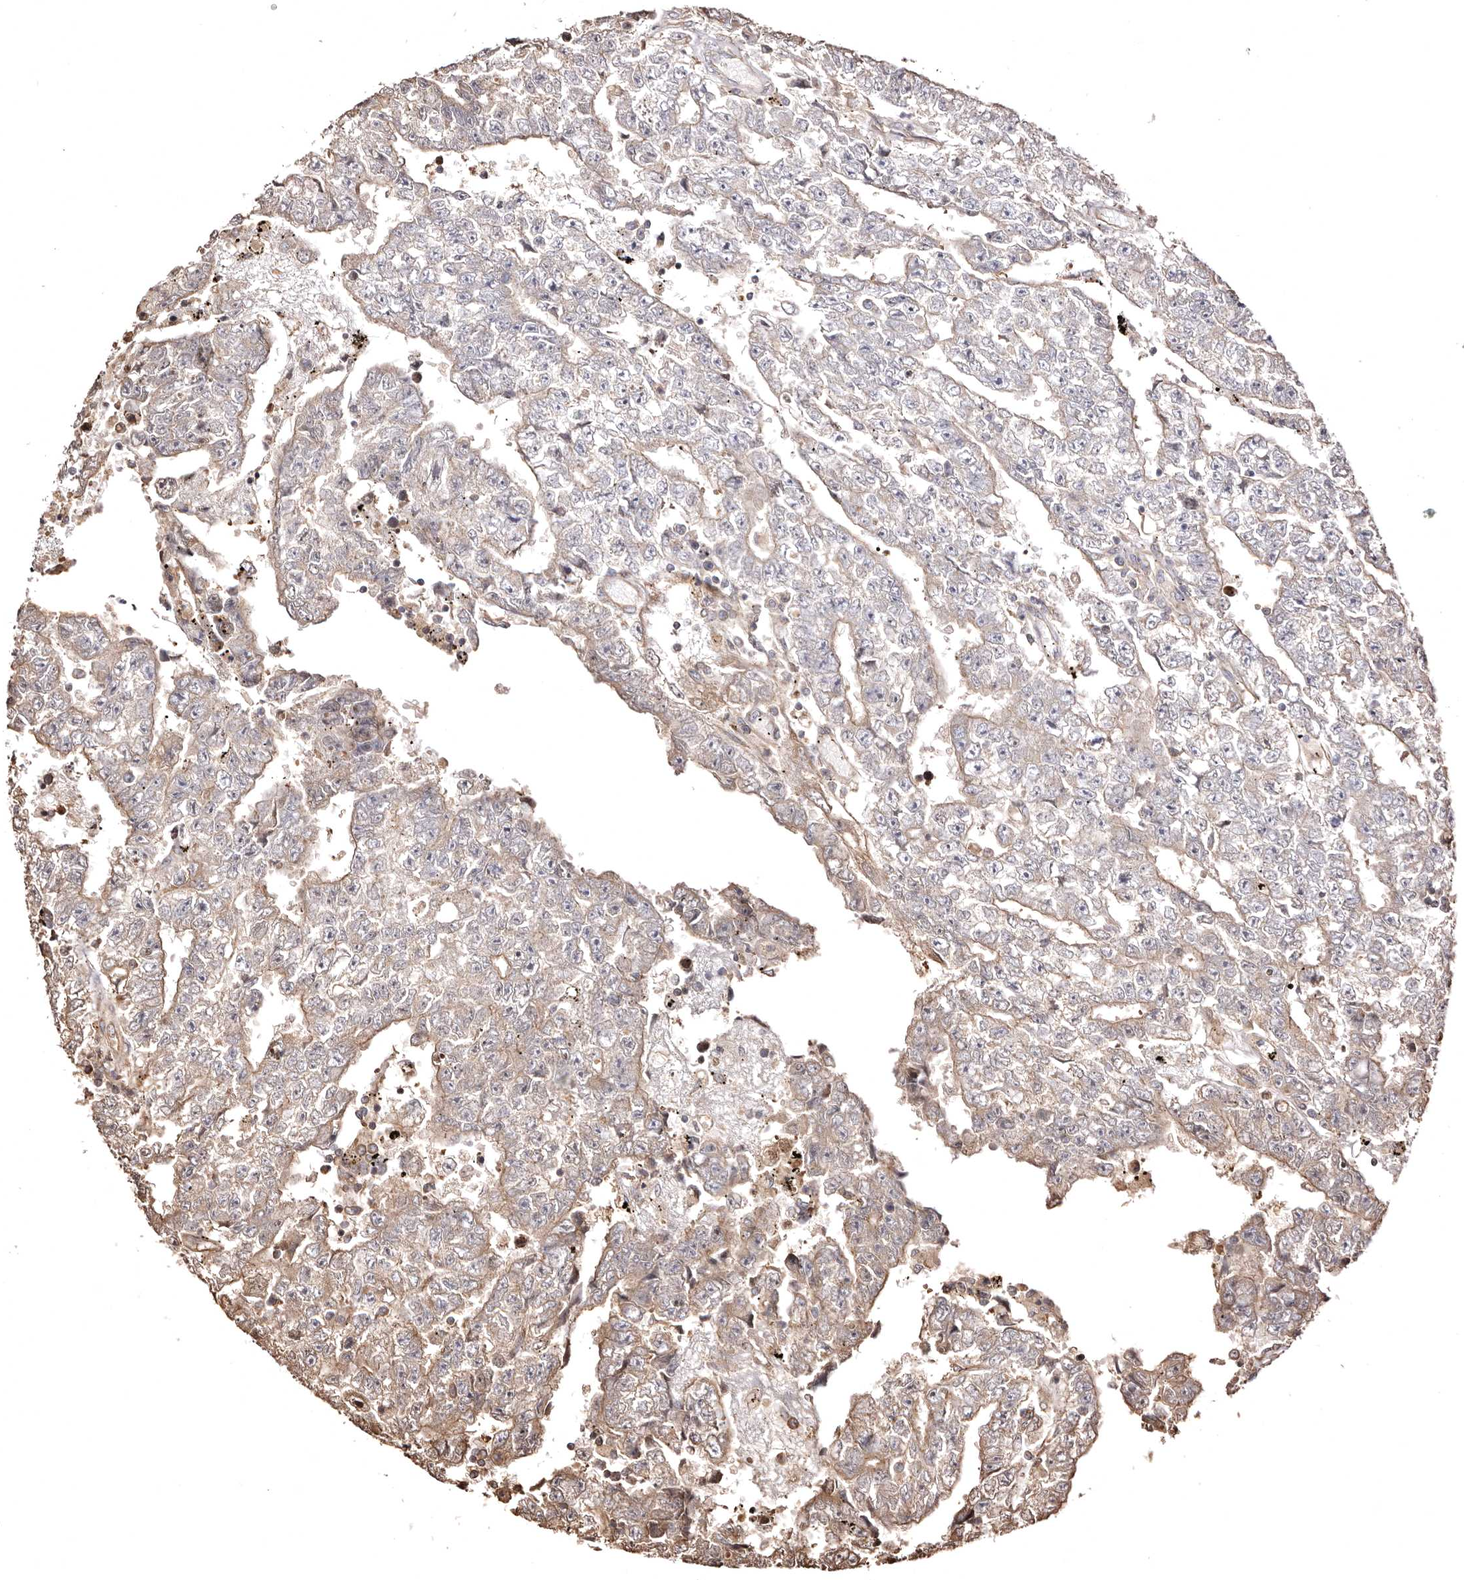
{"staining": {"intensity": "moderate", "quantity": "<25%", "location": "cytoplasmic/membranous"}, "tissue": "testis cancer", "cell_type": "Tumor cells", "image_type": "cancer", "snomed": [{"axis": "morphology", "description": "Carcinoma, Embryonal, NOS"}, {"axis": "topography", "description": "Testis"}], "caption": "A high-resolution image shows immunohistochemistry (IHC) staining of testis cancer, which displays moderate cytoplasmic/membranous staining in about <25% of tumor cells.", "gene": "MACC1", "patient": {"sex": "male", "age": 25}}